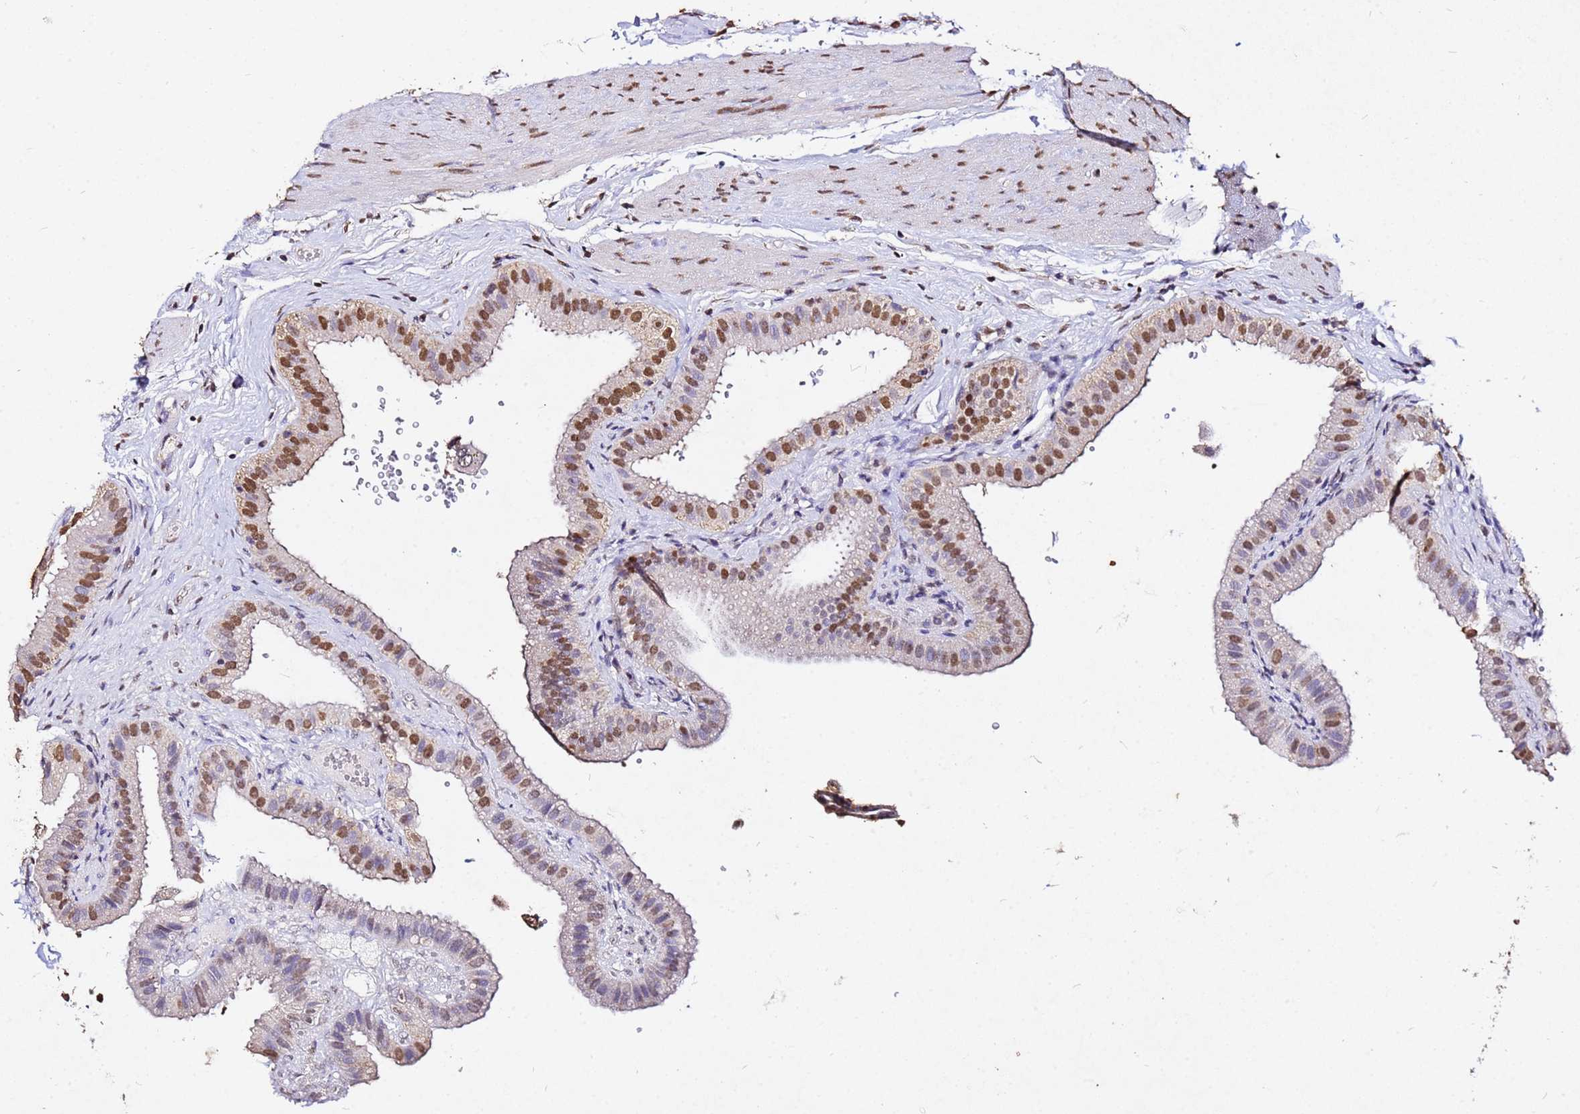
{"staining": {"intensity": "moderate", "quantity": ">75%", "location": "nuclear"}, "tissue": "gallbladder", "cell_type": "Glandular cells", "image_type": "normal", "snomed": [{"axis": "morphology", "description": "Normal tissue, NOS"}, {"axis": "topography", "description": "Gallbladder"}], "caption": "A histopathology image showing moderate nuclear positivity in about >75% of glandular cells in normal gallbladder, as visualized by brown immunohistochemical staining.", "gene": "MYOCD", "patient": {"sex": "female", "age": 61}}